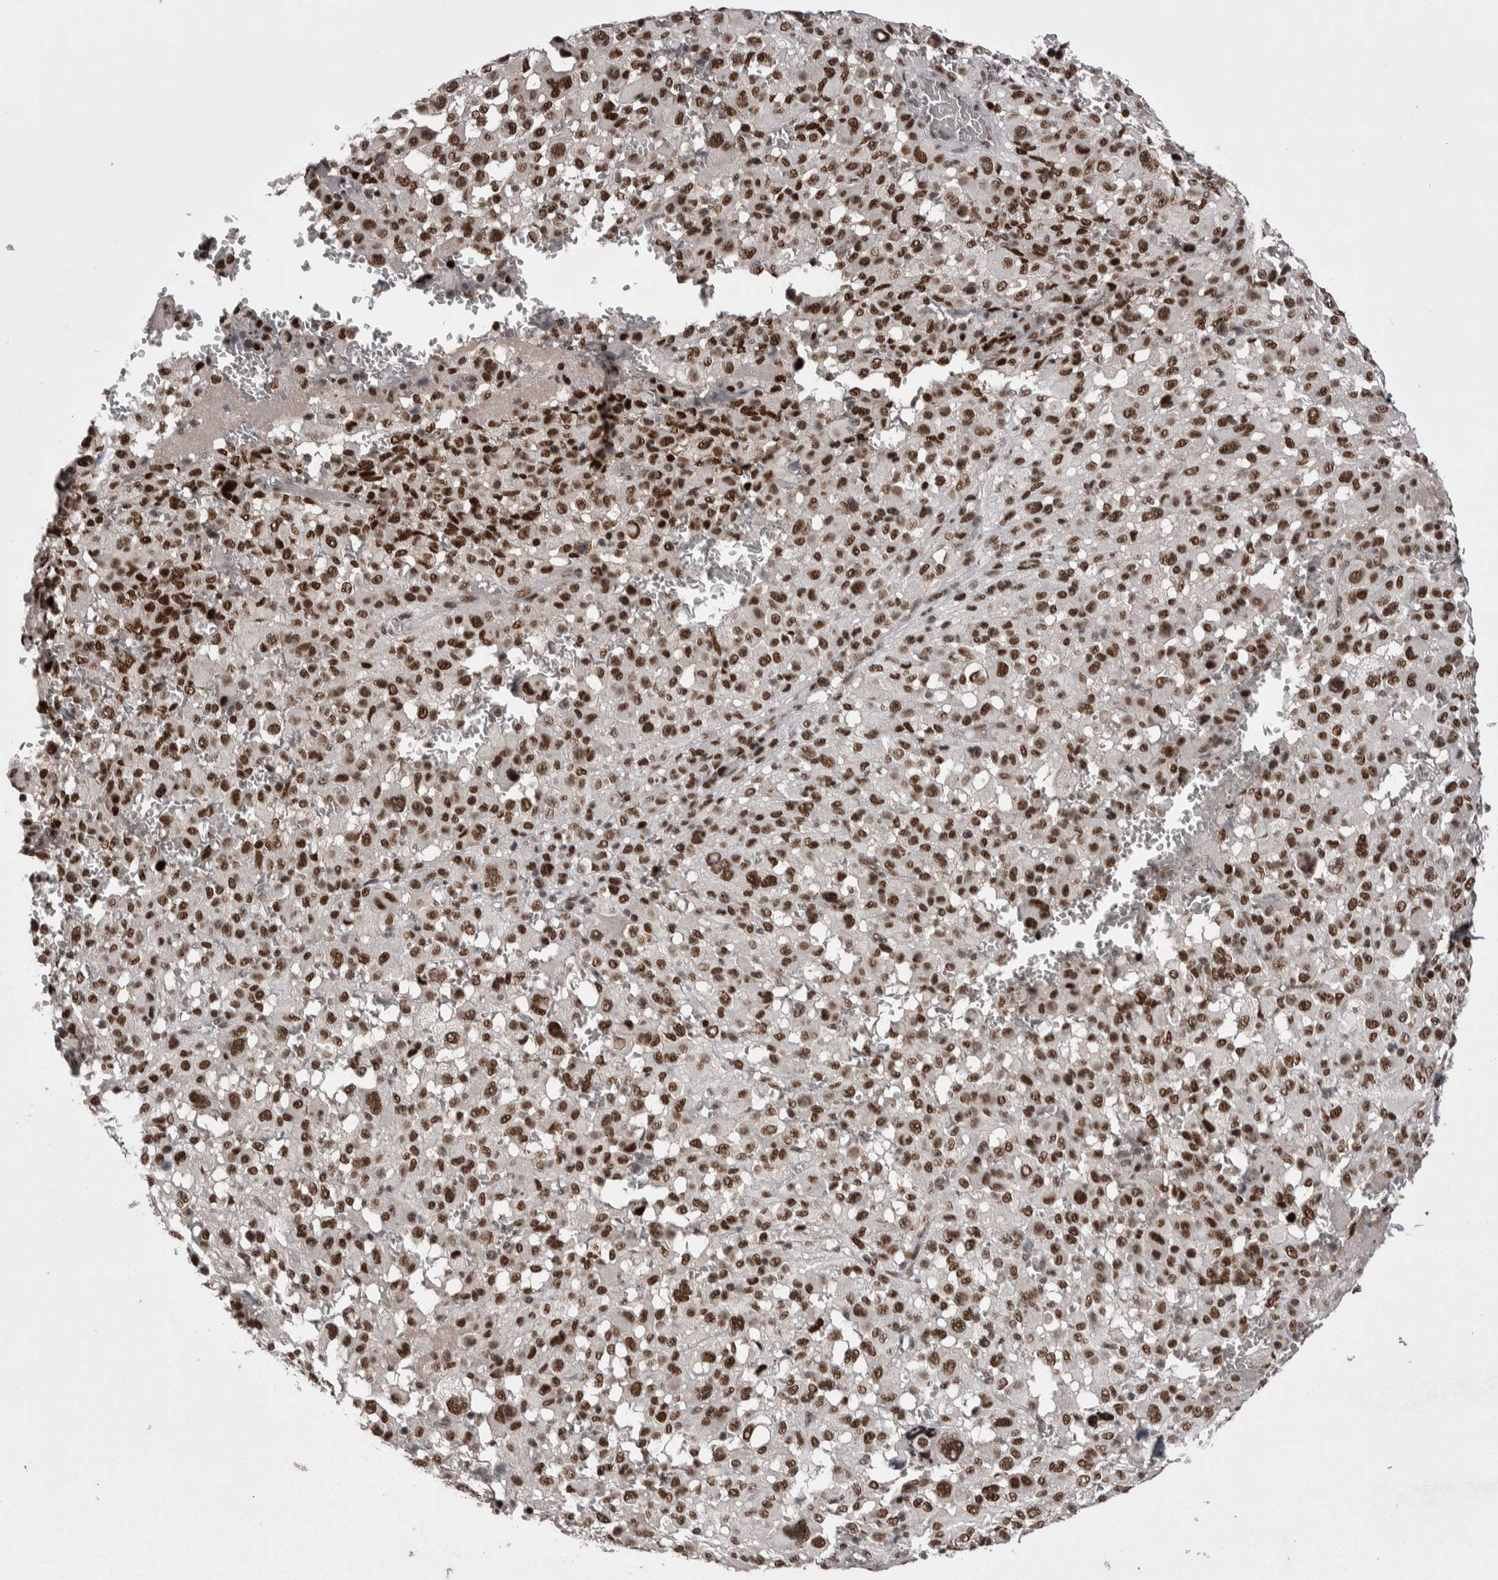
{"staining": {"intensity": "strong", "quantity": ">75%", "location": "nuclear"}, "tissue": "melanoma", "cell_type": "Tumor cells", "image_type": "cancer", "snomed": [{"axis": "morphology", "description": "Malignant melanoma, Metastatic site"}, {"axis": "topography", "description": "Skin"}], "caption": "Protein expression analysis of melanoma shows strong nuclear expression in approximately >75% of tumor cells.", "gene": "DMTF1", "patient": {"sex": "female", "age": 74}}